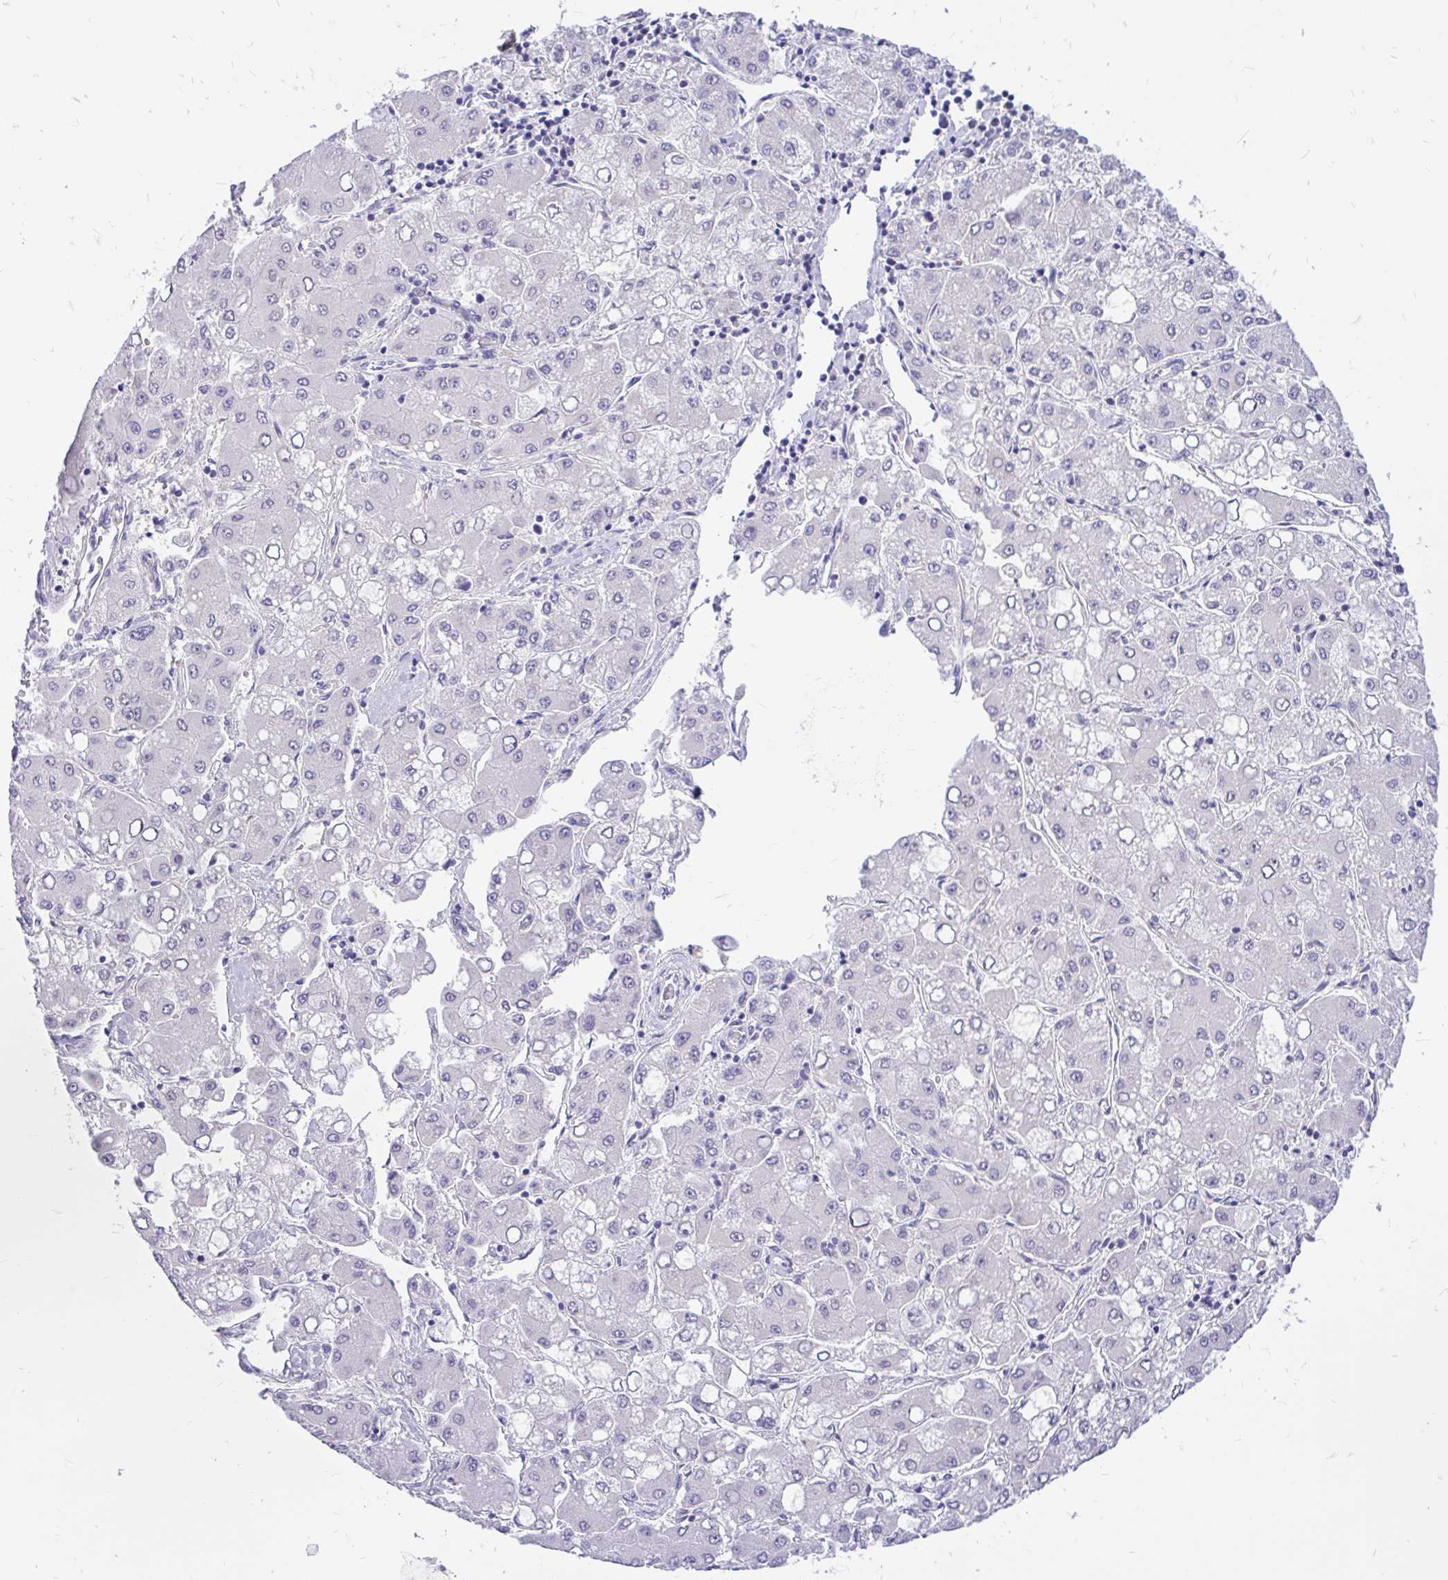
{"staining": {"intensity": "negative", "quantity": "none", "location": "none"}, "tissue": "liver cancer", "cell_type": "Tumor cells", "image_type": "cancer", "snomed": [{"axis": "morphology", "description": "Carcinoma, Hepatocellular, NOS"}, {"axis": "topography", "description": "Liver"}], "caption": "Liver hepatocellular carcinoma was stained to show a protein in brown. There is no significant staining in tumor cells.", "gene": "MAP1LC3A", "patient": {"sex": "male", "age": 40}}